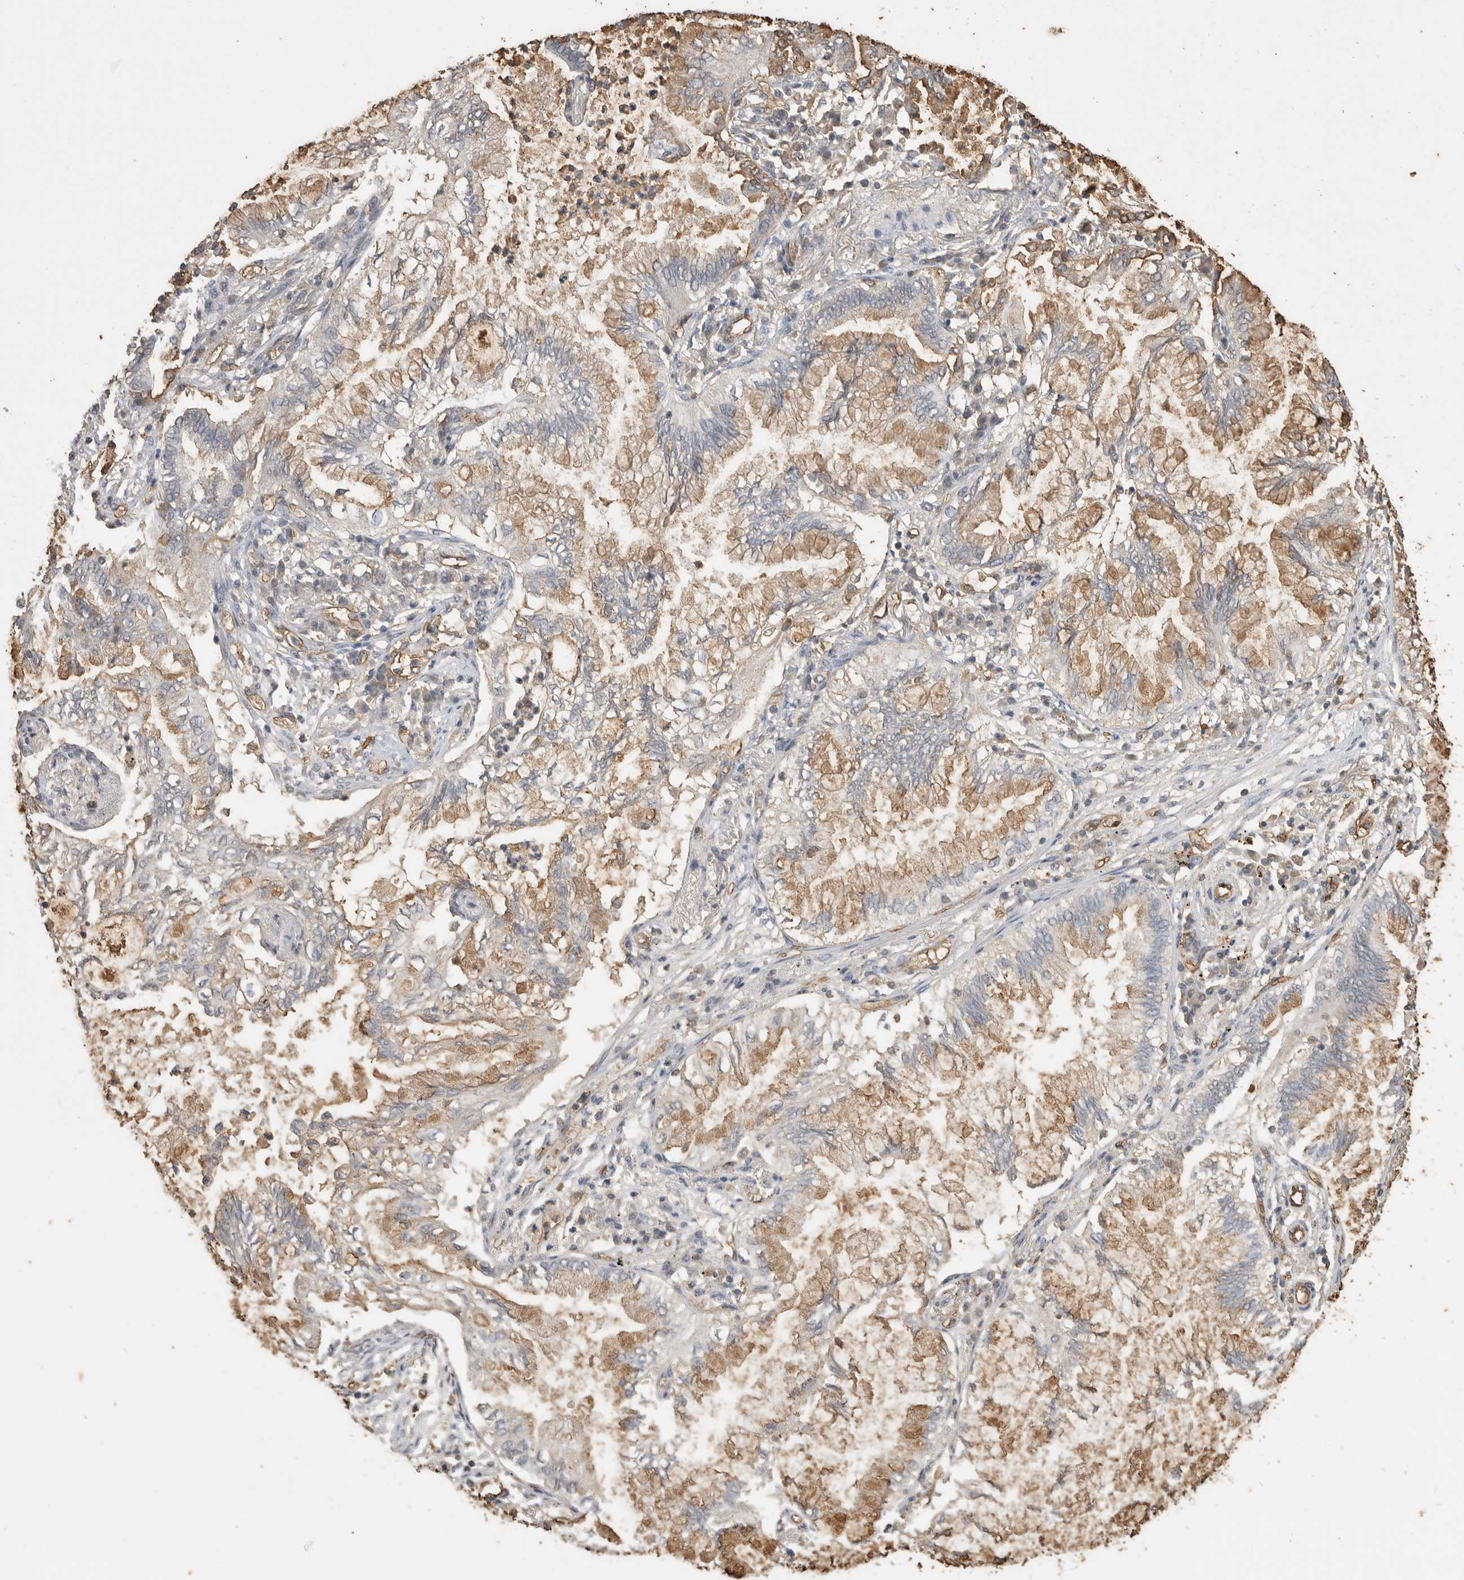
{"staining": {"intensity": "moderate", "quantity": ">75%", "location": "cytoplasmic/membranous"}, "tissue": "lung cancer", "cell_type": "Tumor cells", "image_type": "cancer", "snomed": [{"axis": "morphology", "description": "Normal tissue, NOS"}, {"axis": "morphology", "description": "Adenocarcinoma, NOS"}, {"axis": "topography", "description": "Bronchus"}, {"axis": "topography", "description": "Lung"}], "caption": "A medium amount of moderate cytoplasmic/membranous positivity is seen in about >75% of tumor cells in lung cancer (adenocarcinoma) tissue. (IHC, brightfield microscopy, high magnification).", "gene": "IL27", "patient": {"sex": "female", "age": 70}}